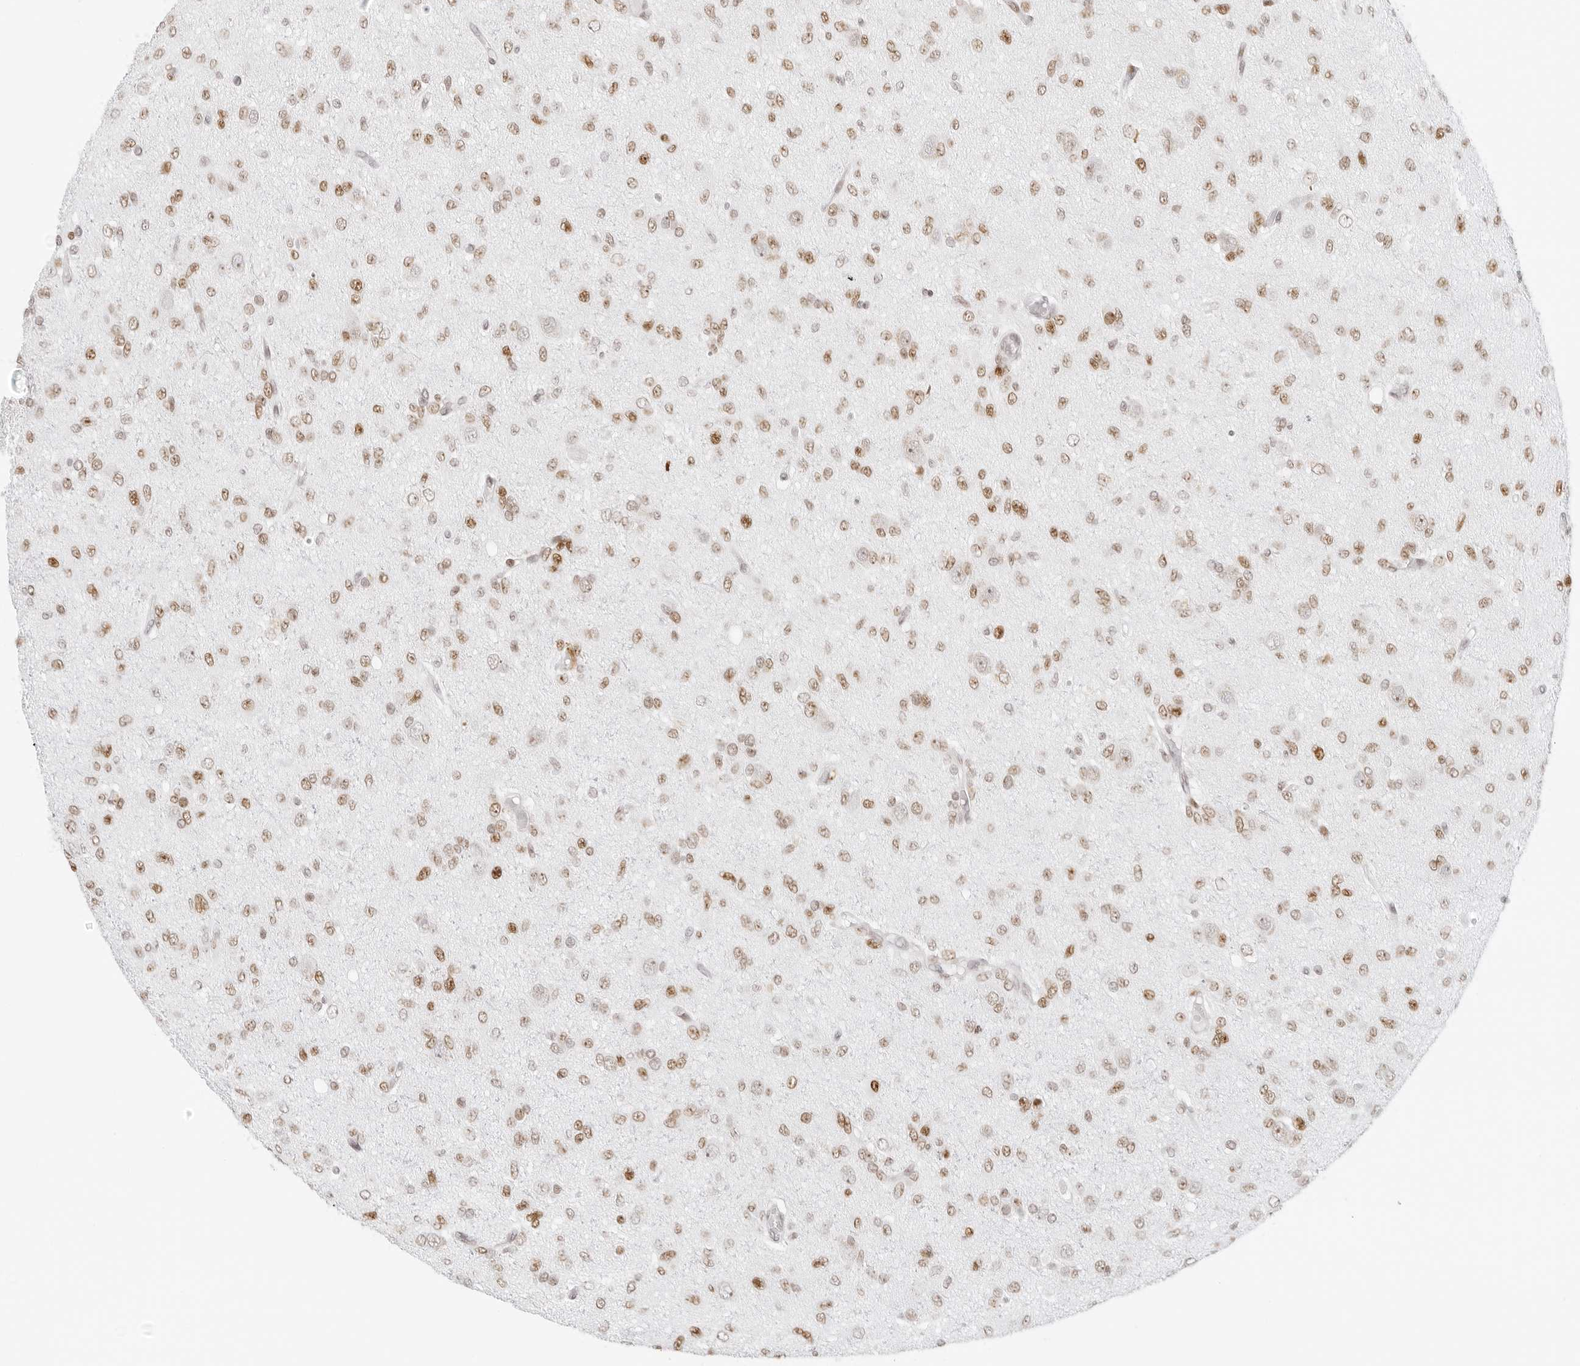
{"staining": {"intensity": "moderate", "quantity": ">75%", "location": "nuclear"}, "tissue": "glioma", "cell_type": "Tumor cells", "image_type": "cancer", "snomed": [{"axis": "morphology", "description": "Glioma, malignant, High grade"}, {"axis": "topography", "description": "Brain"}], "caption": "Immunohistochemistry of human glioma reveals medium levels of moderate nuclear positivity in approximately >75% of tumor cells. The staining was performed using DAB (3,3'-diaminobenzidine) to visualize the protein expression in brown, while the nuclei were stained in blue with hematoxylin (Magnification: 20x).", "gene": "RCC1", "patient": {"sex": "female", "age": 59}}